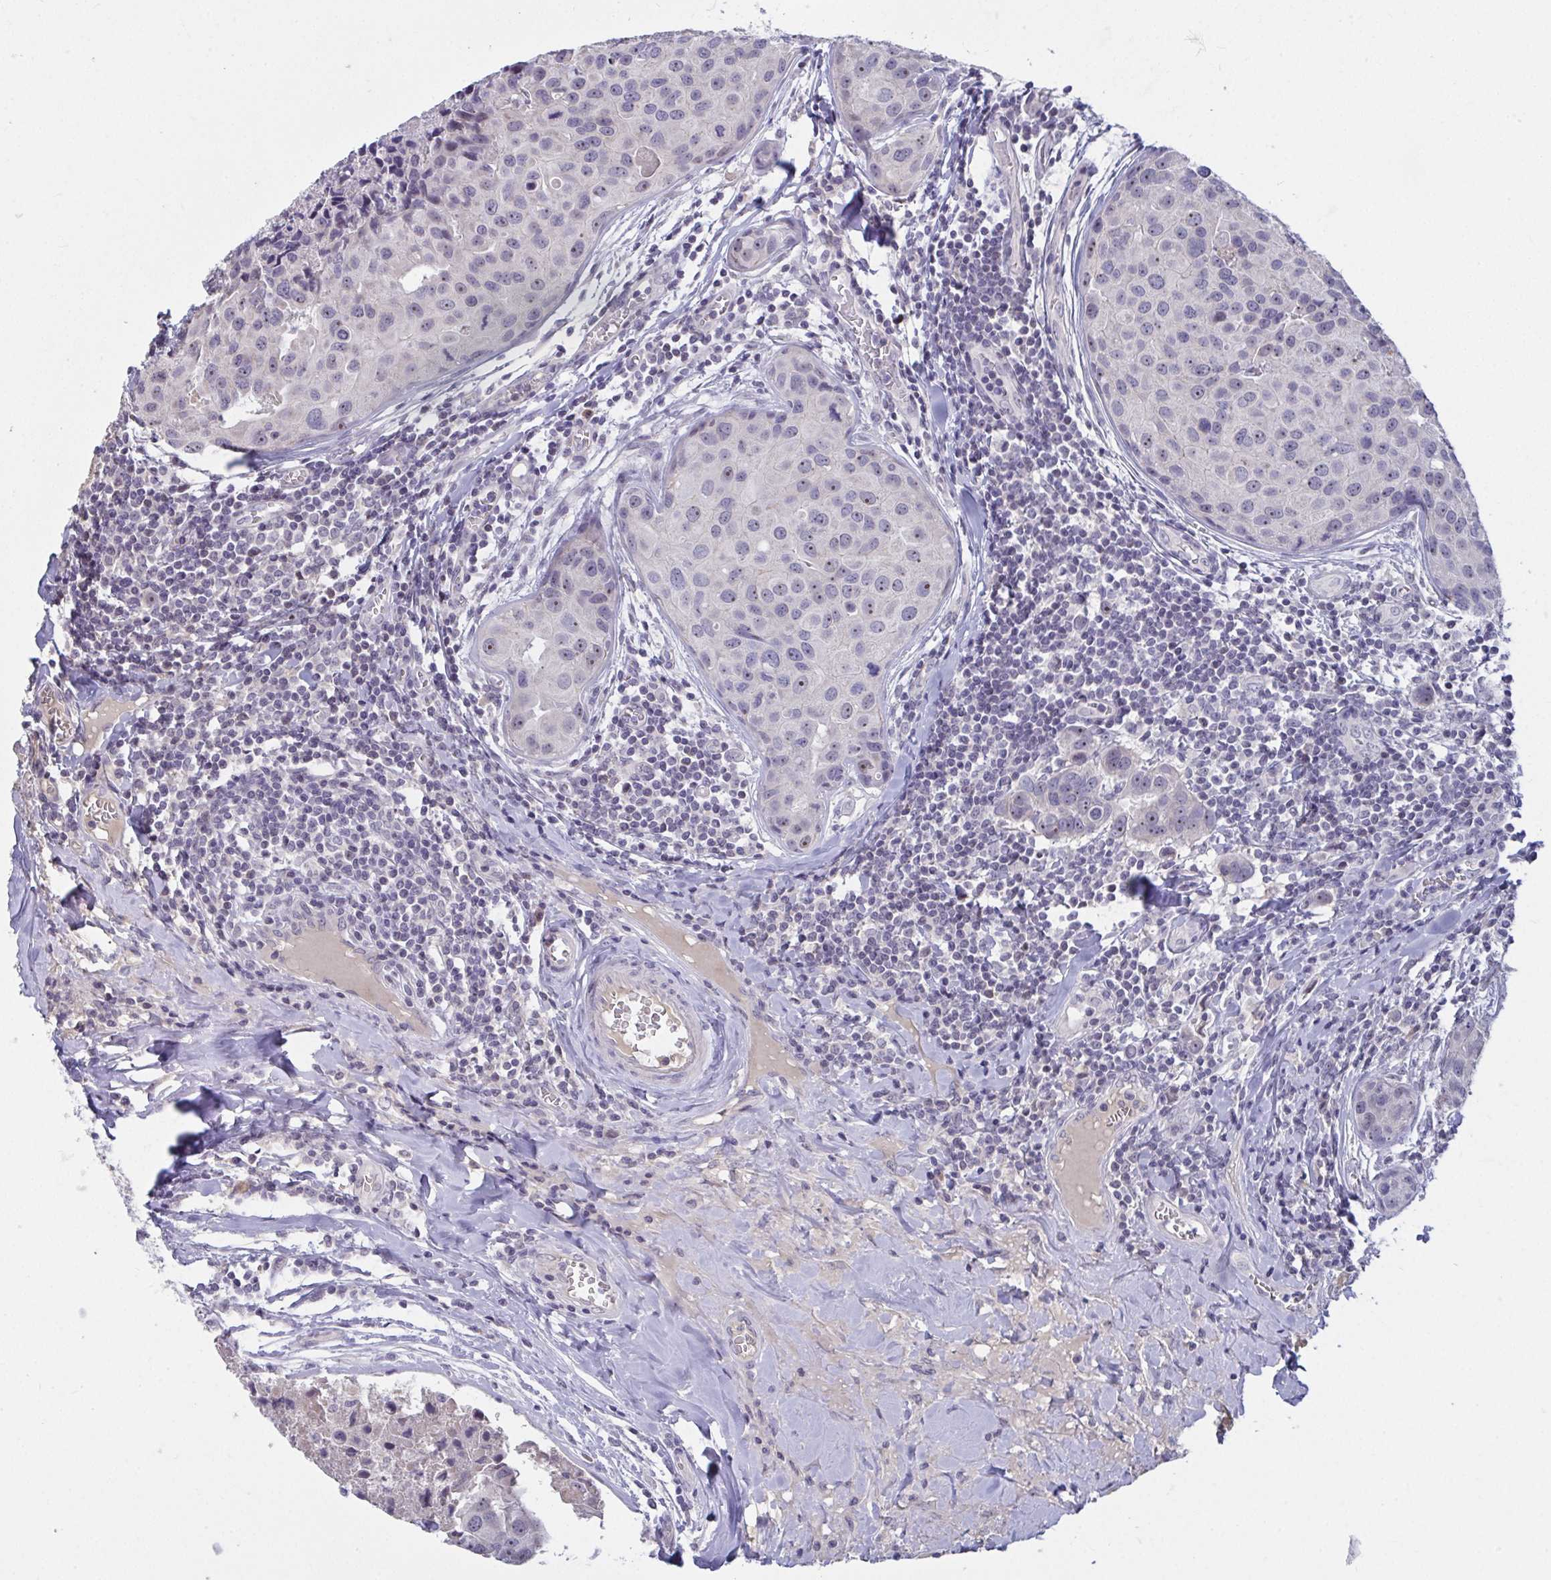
{"staining": {"intensity": "weak", "quantity": "<25%", "location": "nuclear"}, "tissue": "breast cancer", "cell_type": "Tumor cells", "image_type": "cancer", "snomed": [{"axis": "morphology", "description": "Duct carcinoma"}, {"axis": "topography", "description": "Breast"}], "caption": "Tumor cells are negative for protein expression in human intraductal carcinoma (breast).", "gene": "MYC", "patient": {"sex": "female", "age": 24}}